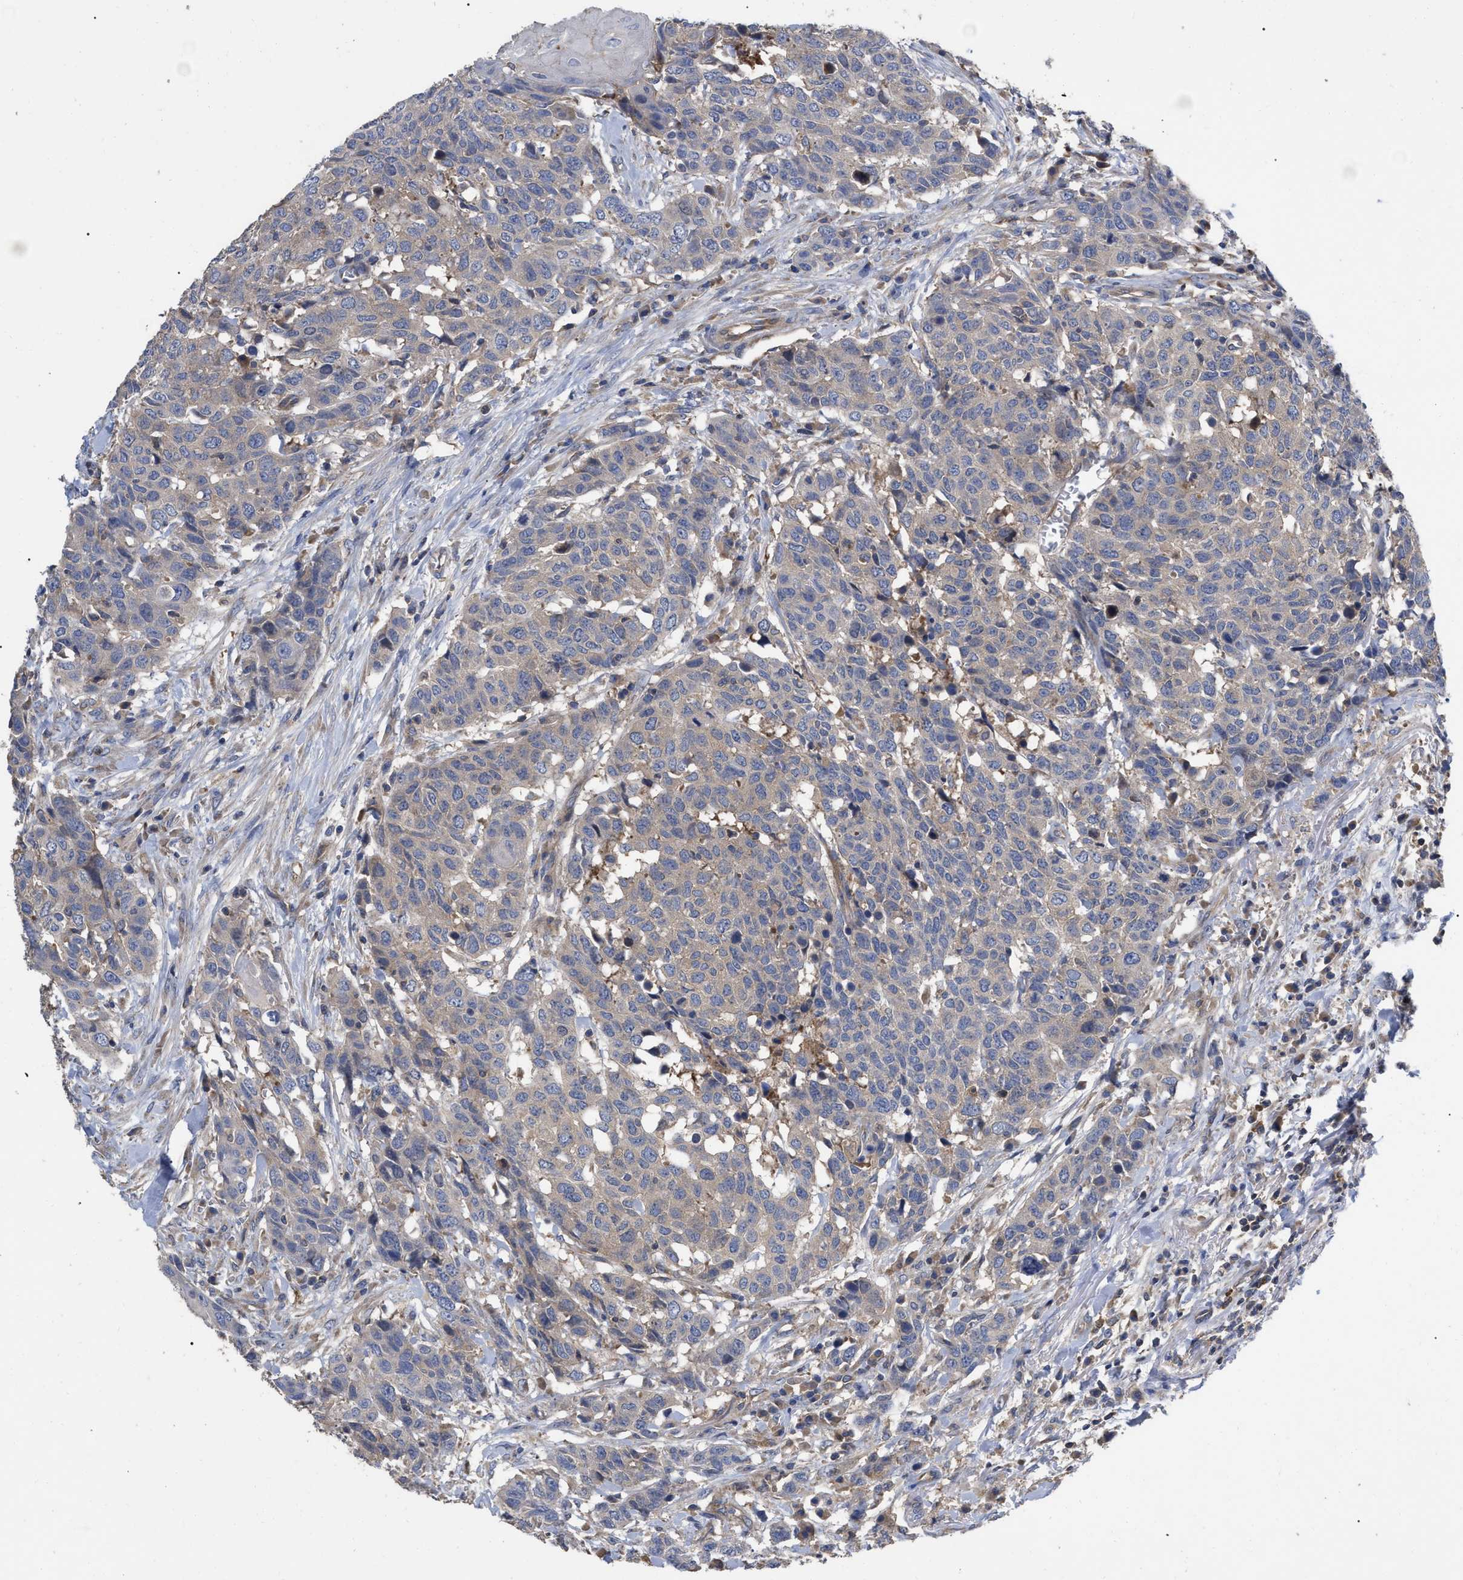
{"staining": {"intensity": "weak", "quantity": "25%-75%", "location": "cytoplasmic/membranous"}, "tissue": "head and neck cancer", "cell_type": "Tumor cells", "image_type": "cancer", "snomed": [{"axis": "morphology", "description": "Squamous cell carcinoma, NOS"}, {"axis": "topography", "description": "Head-Neck"}], "caption": "Immunohistochemical staining of head and neck squamous cell carcinoma displays low levels of weak cytoplasmic/membranous positivity in approximately 25%-75% of tumor cells. The staining was performed using DAB, with brown indicating positive protein expression. Nuclei are stained blue with hematoxylin.", "gene": "RAP1GDS1", "patient": {"sex": "male", "age": 66}}